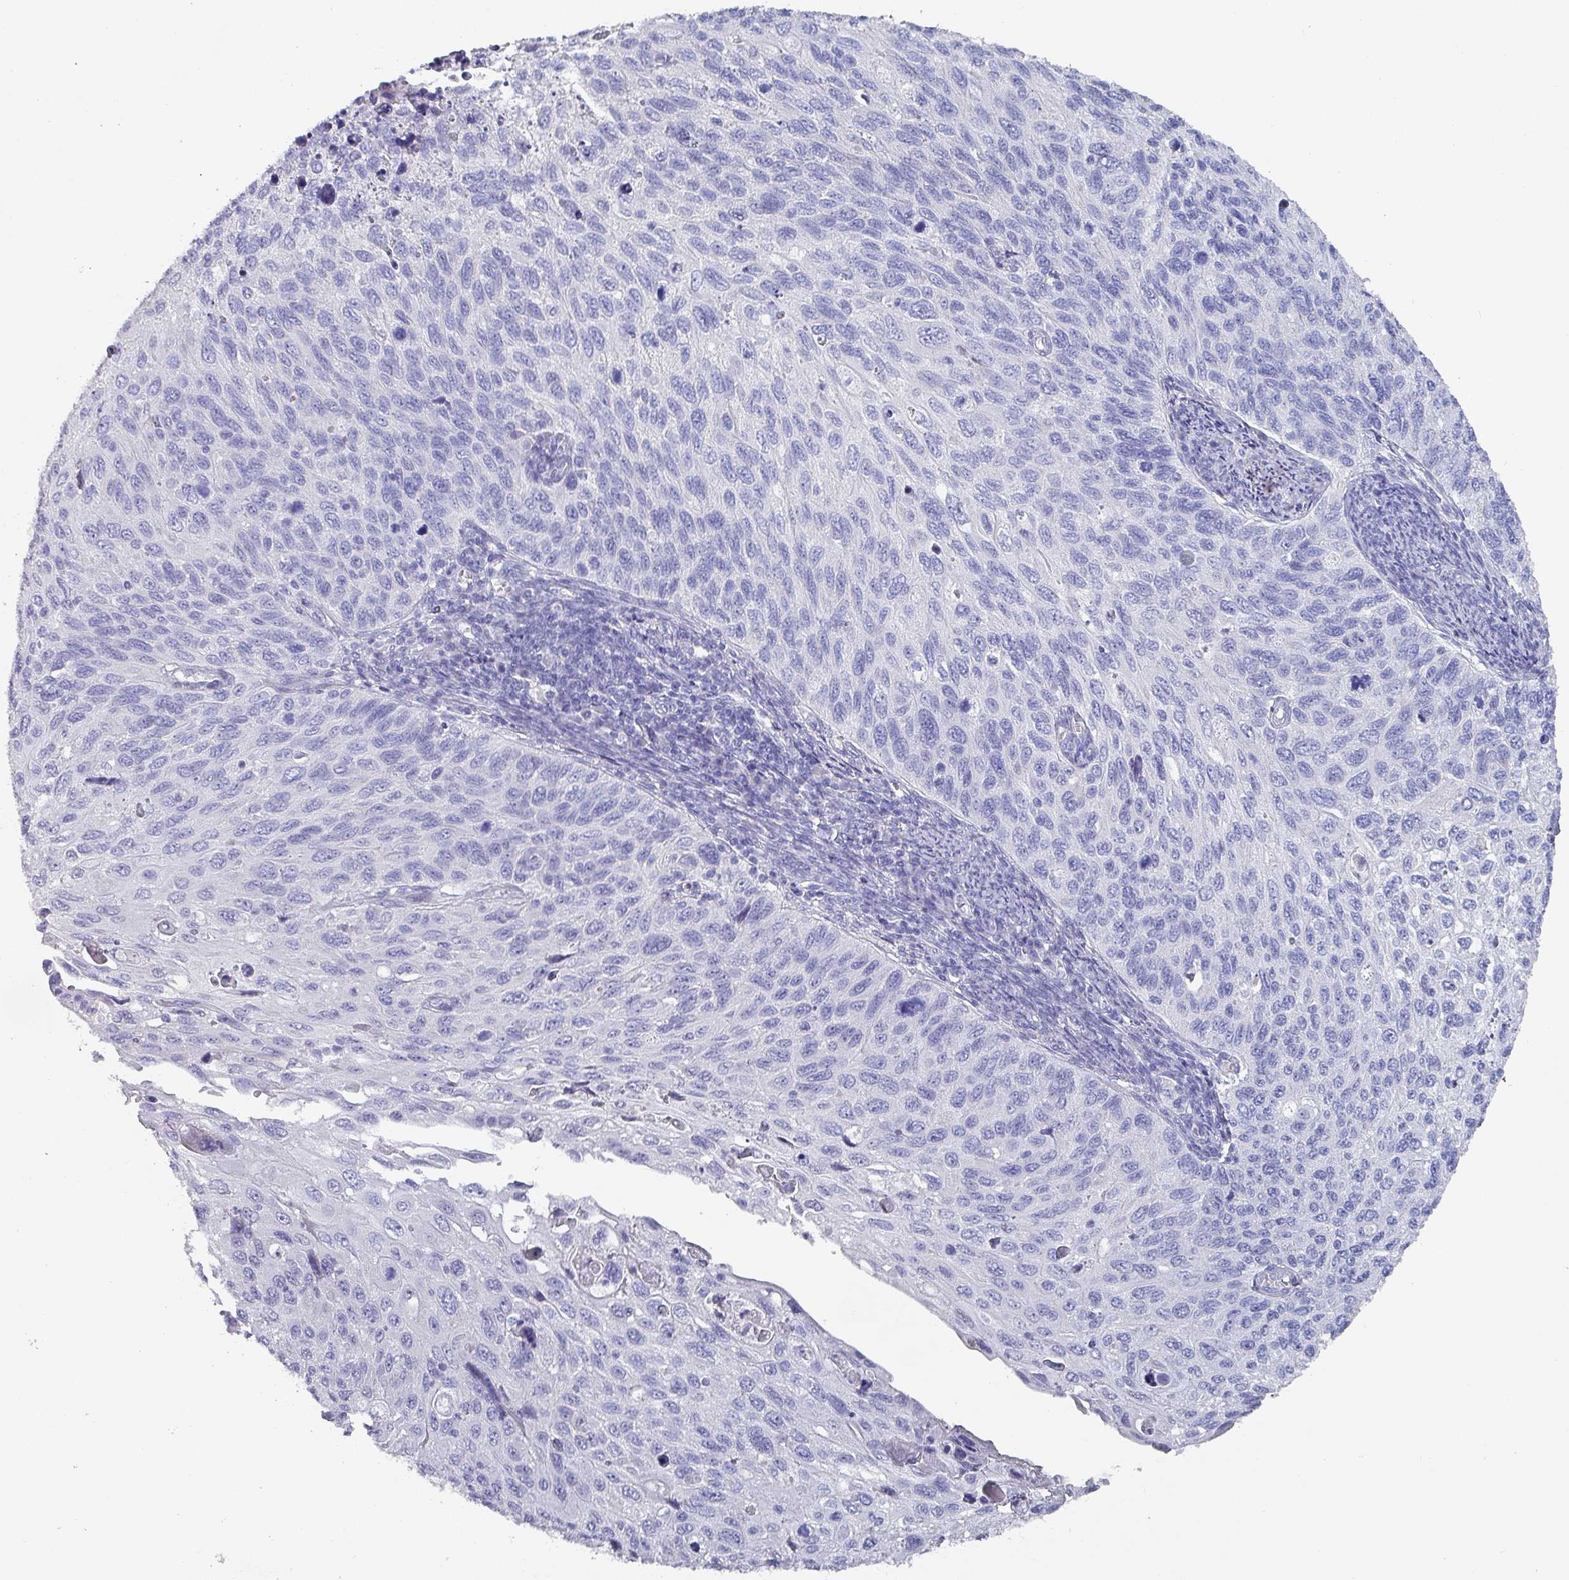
{"staining": {"intensity": "negative", "quantity": "none", "location": "none"}, "tissue": "cervical cancer", "cell_type": "Tumor cells", "image_type": "cancer", "snomed": [{"axis": "morphology", "description": "Squamous cell carcinoma, NOS"}, {"axis": "topography", "description": "Cervix"}], "caption": "This is a image of immunohistochemistry staining of cervical cancer, which shows no expression in tumor cells. (Stains: DAB immunohistochemistry (IHC) with hematoxylin counter stain, Microscopy: brightfield microscopy at high magnification).", "gene": "INS-IGF2", "patient": {"sex": "female", "age": 70}}